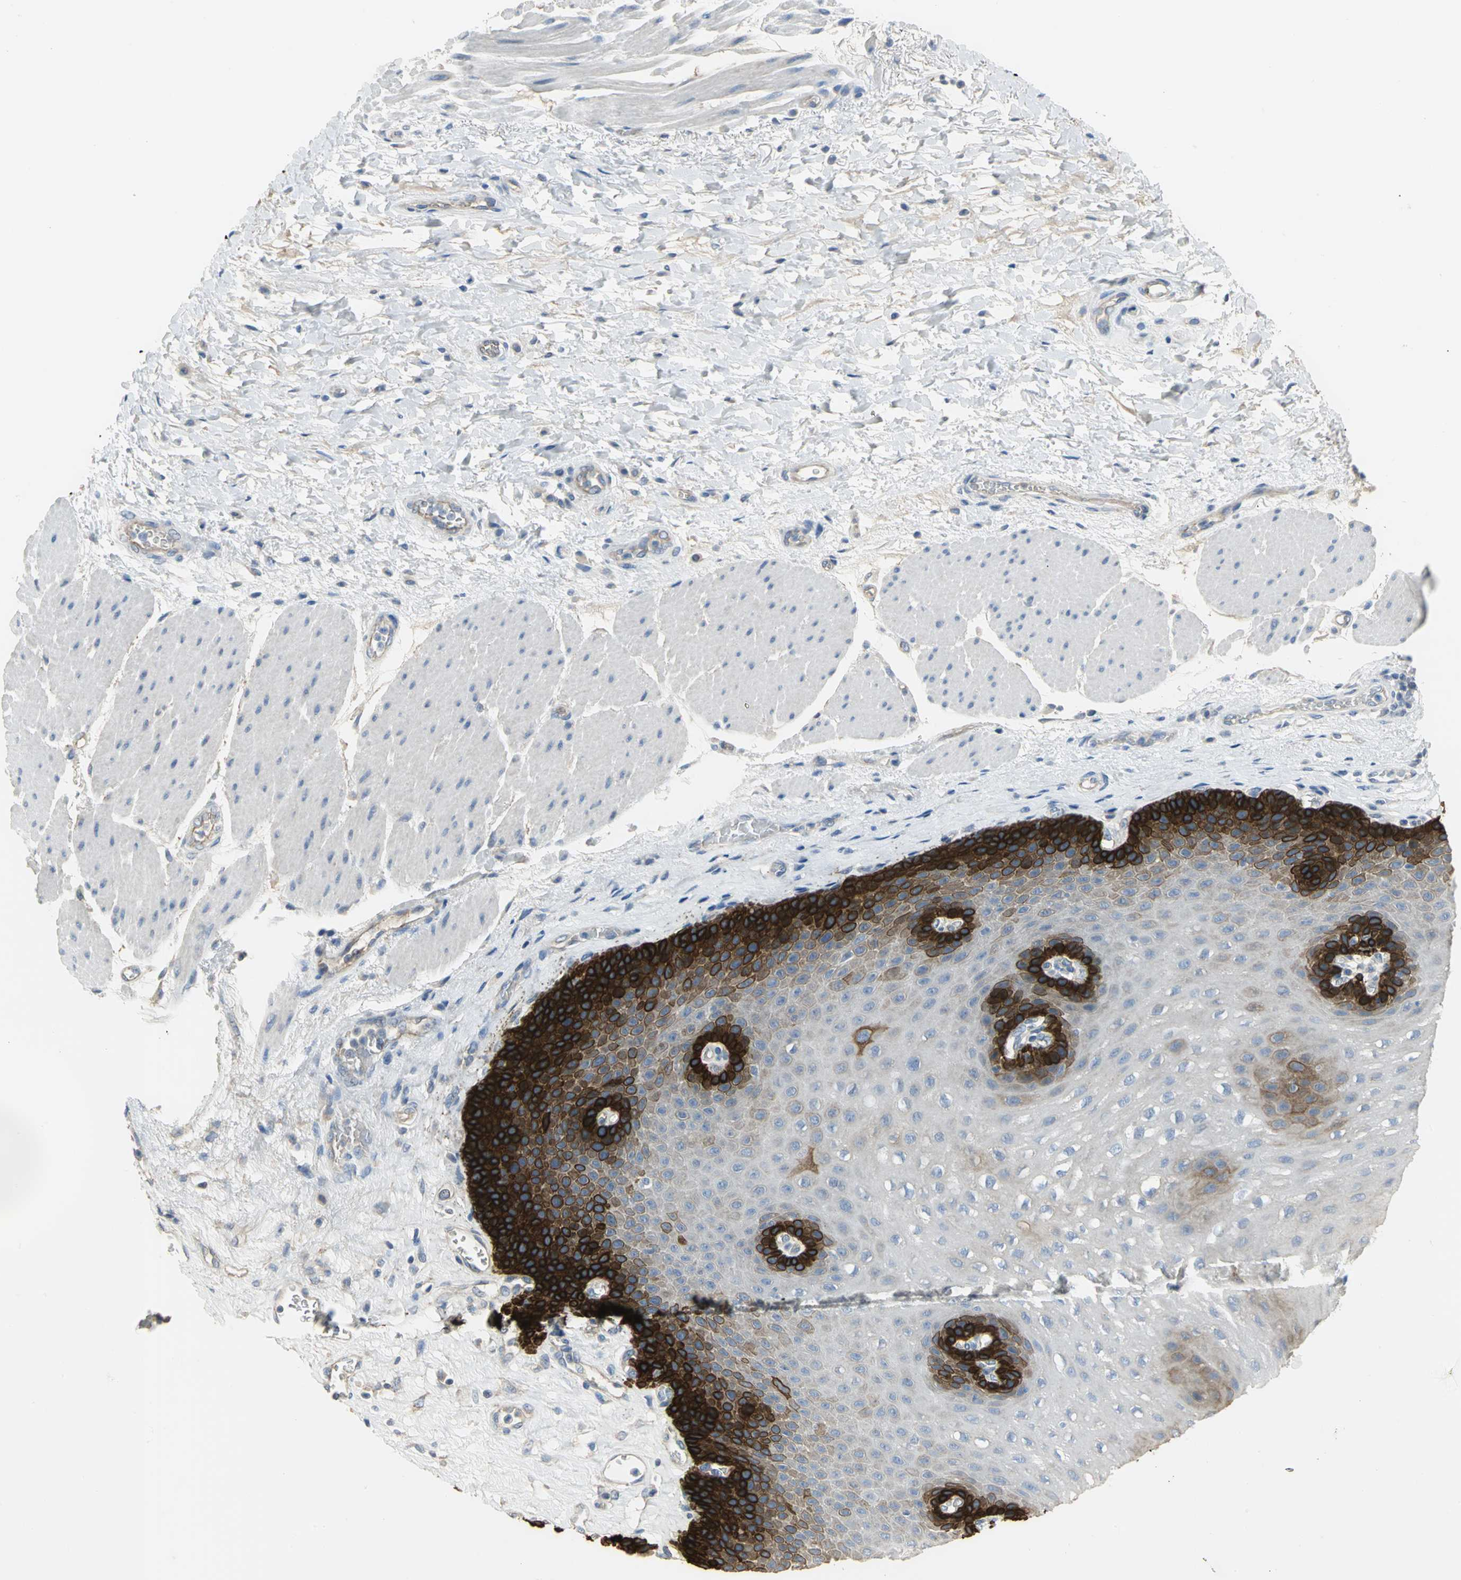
{"staining": {"intensity": "strong", "quantity": "25%-75%", "location": "cytoplasmic/membranous"}, "tissue": "esophagus", "cell_type": "Squamous epithelial cells", "image_type": "normal", "snomed": [{"axis": "morphology", "description": "Normal tissue, NOS"}, {"axis": "topography", "description": "Esophagus"}], "caption": "IHC (DAB) staining of unremarkable human esophagus shows strong cytoplasmic/membranous protein positivity in approximately 25%-75% of squamous epithelial cells.", "gene": "HTR1F", "patient": {"sex": "female", "age": 72}}